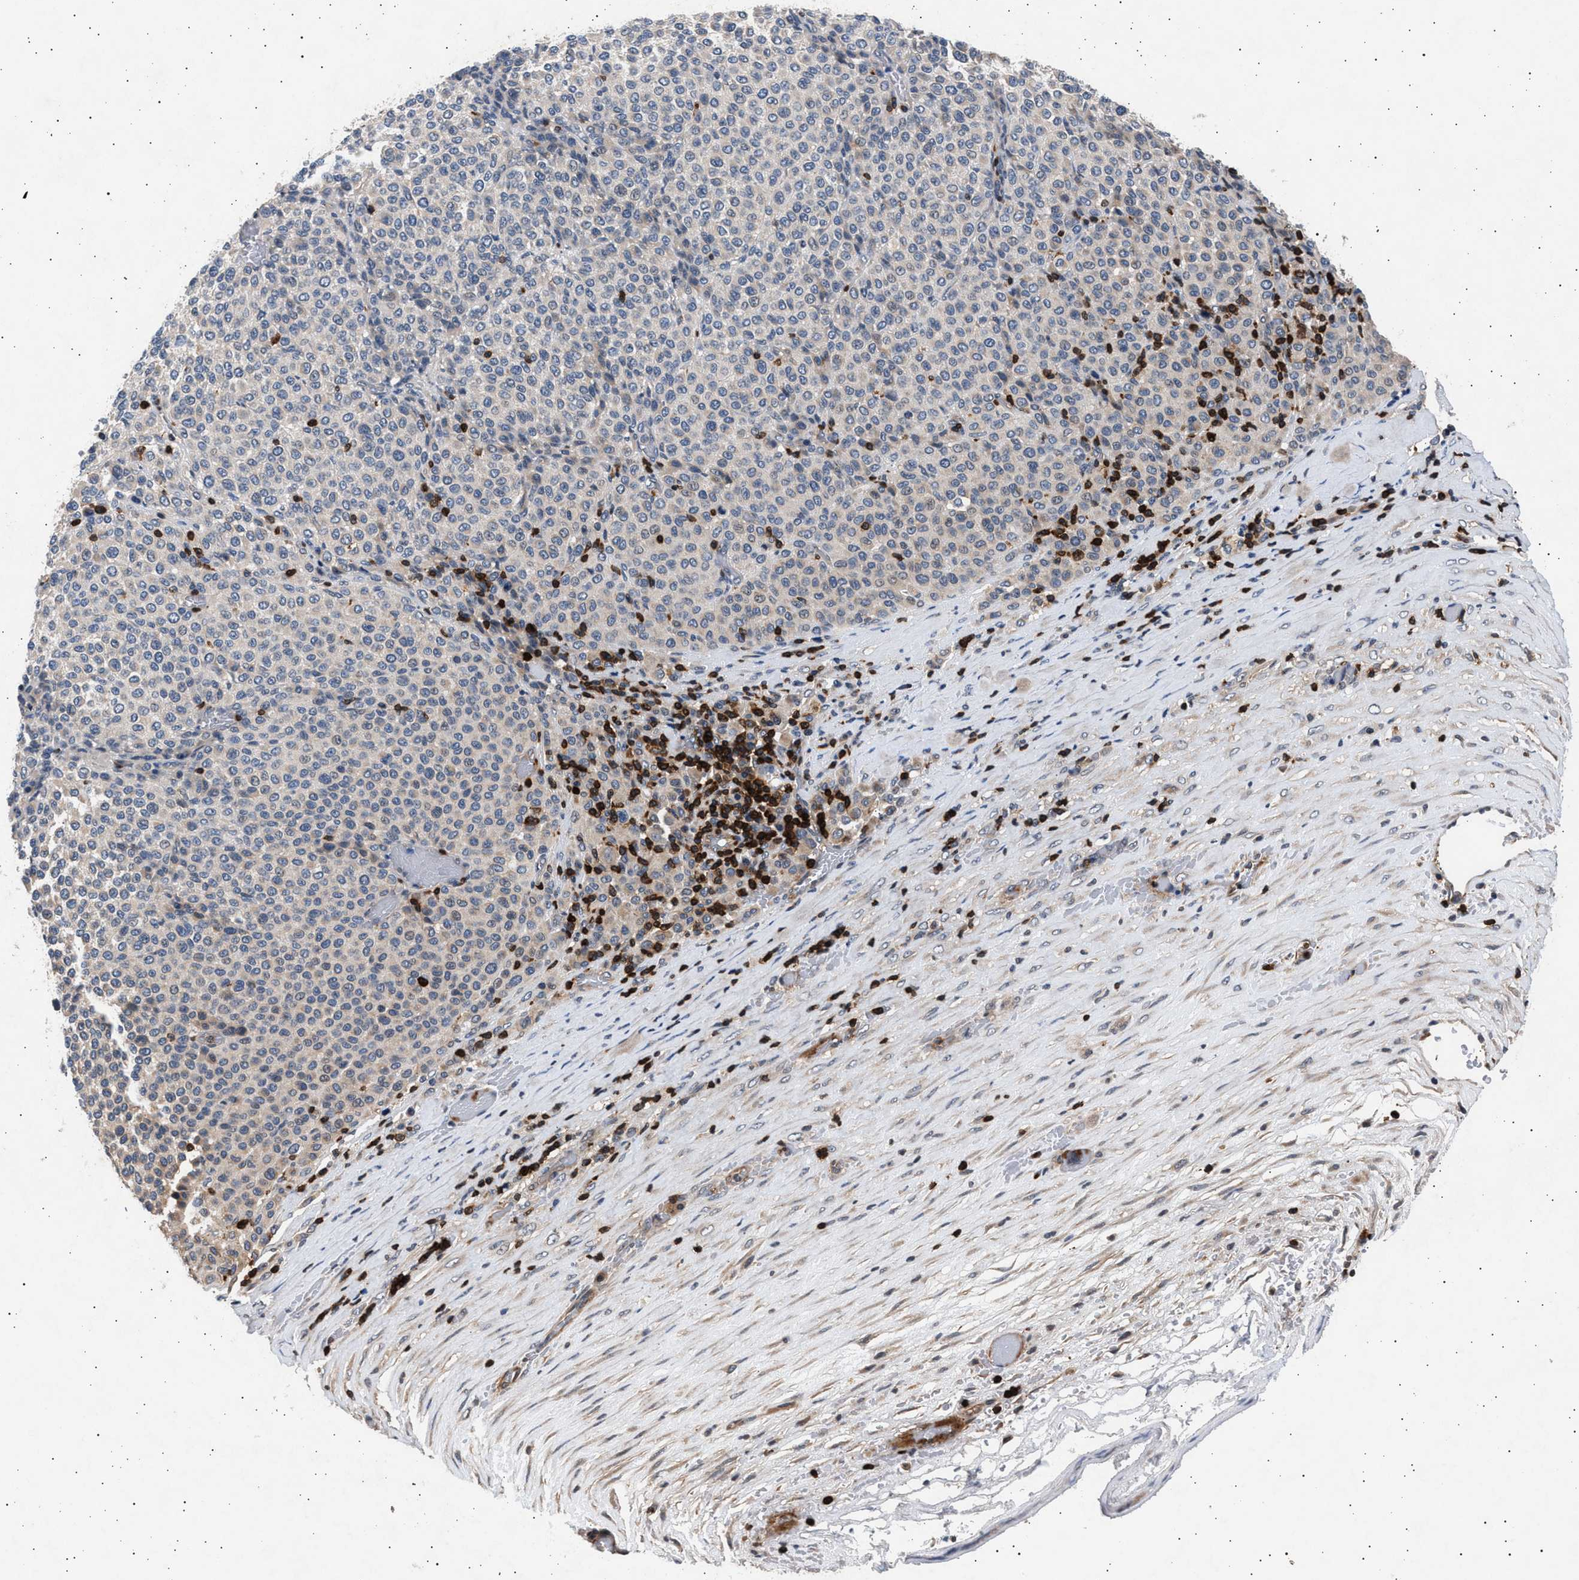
{"staining": {"intensity": "negative", "quantity": "none", "location": "none"}, "tissue": "melanoma", "cell_type": "Tumor cells", "image_type": "cancer", "snomed": [{"axis": "morphology", "description": "Malignant melanoma, Metastatic site"}, {"axis": "topography", "description": "Pancreas"}], "caption": "The histopathology image demonstrates no significant positivity in tumor cells of malignant melanoma (metastatic site).", "gene": "GRAP2", "patient": {"sex": "female", "age": 30}}